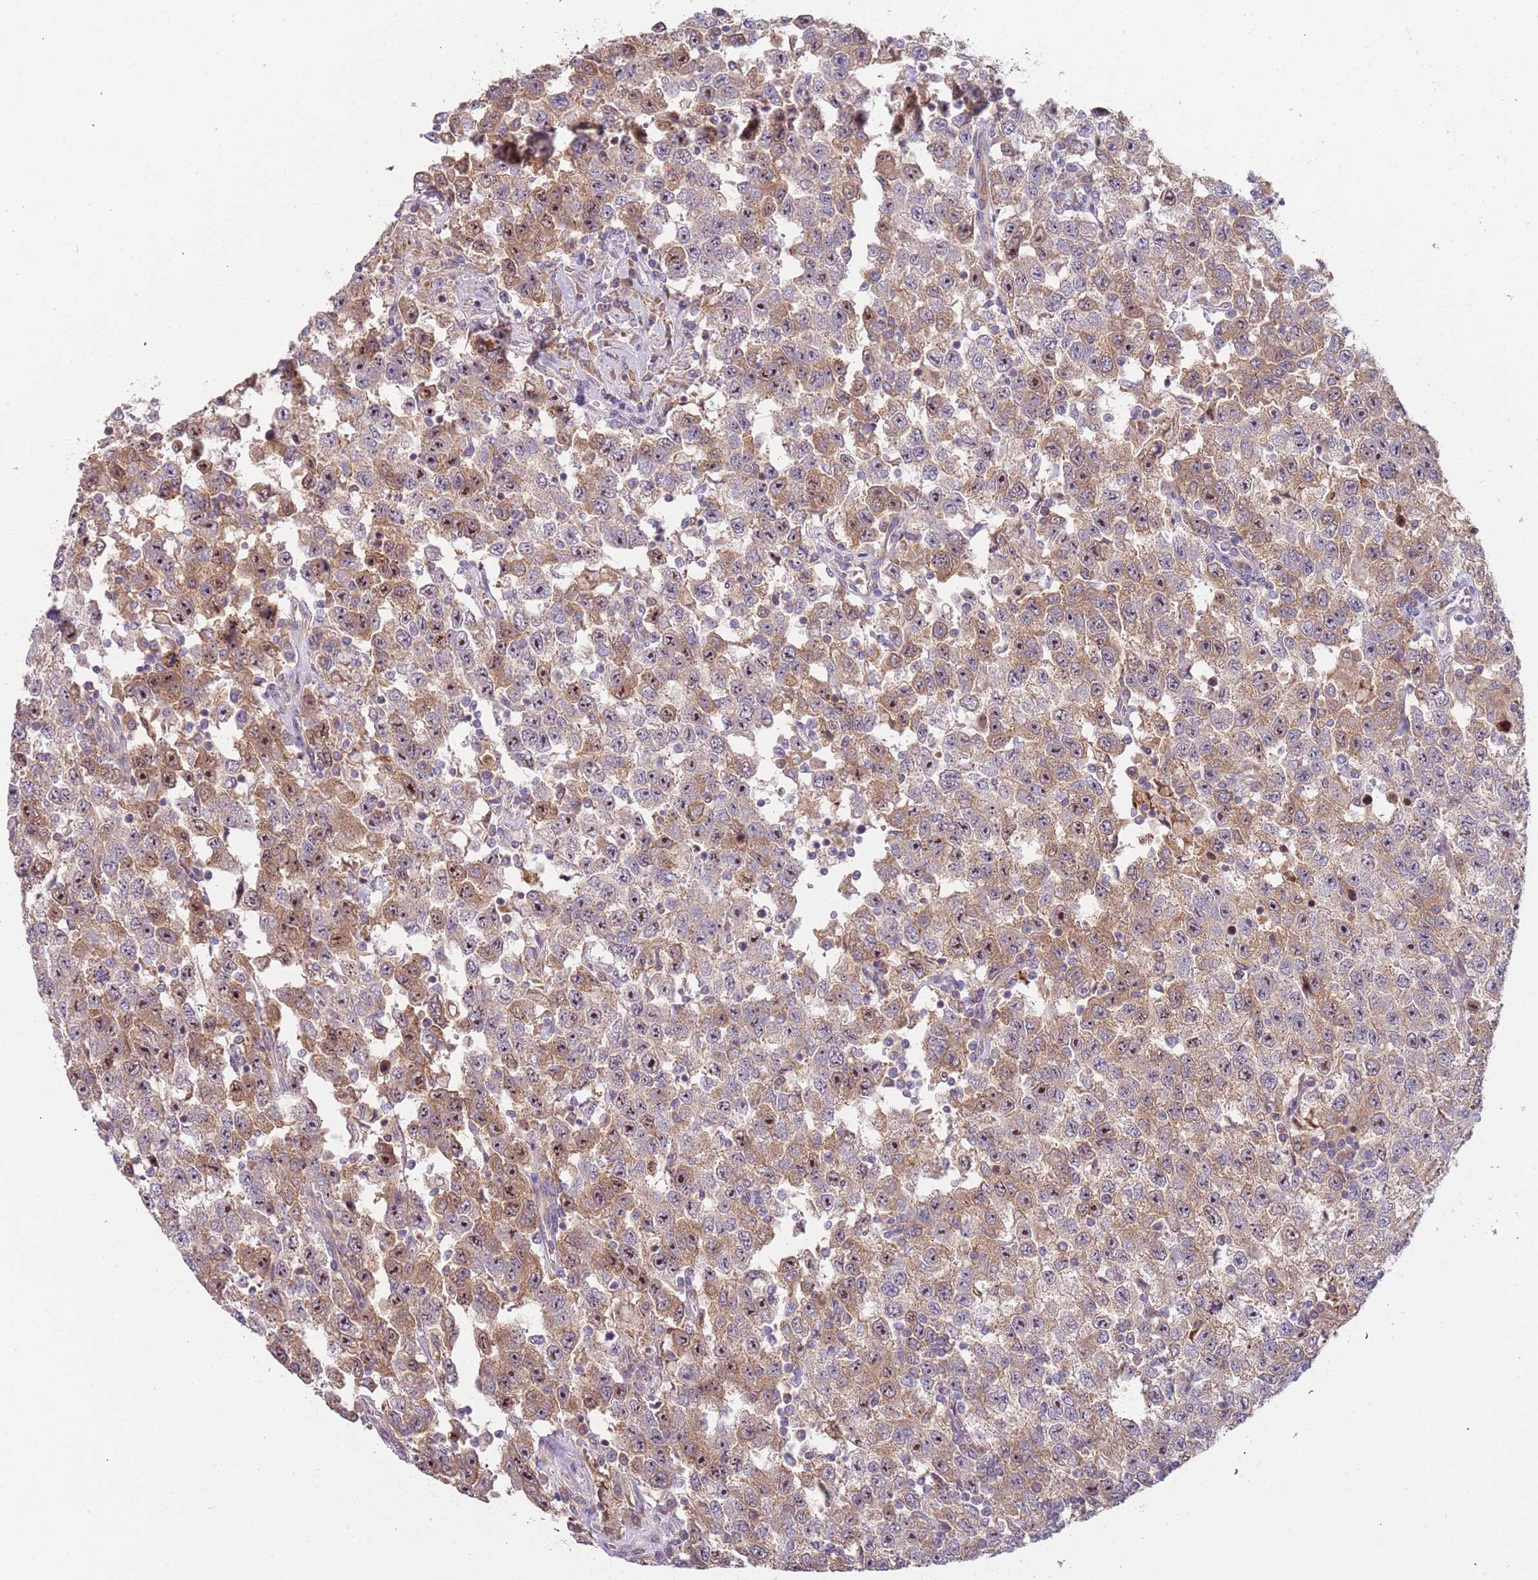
{"staining": {"intensity": "moderate", "quantity": ">75%", "location": "cytoplasmic/membranous,nuclear"}, "tissue": "testis cancer", "cell_type": "Tumor cells", "image_type": "cancer", "snomed": [{"axis": "morphology", "description": "Seminoma, NOS"}, {"axis": "topography", "description": "Testis"}], "caption": "Testis seminoma stained with a brown dye exhibits moderate cytoplasmic/membranous and nuclear positive expression in about >75% of tumor cells.", "gene": "TRAPPC6B", "patient": {"sex": "male", "age": 41}}